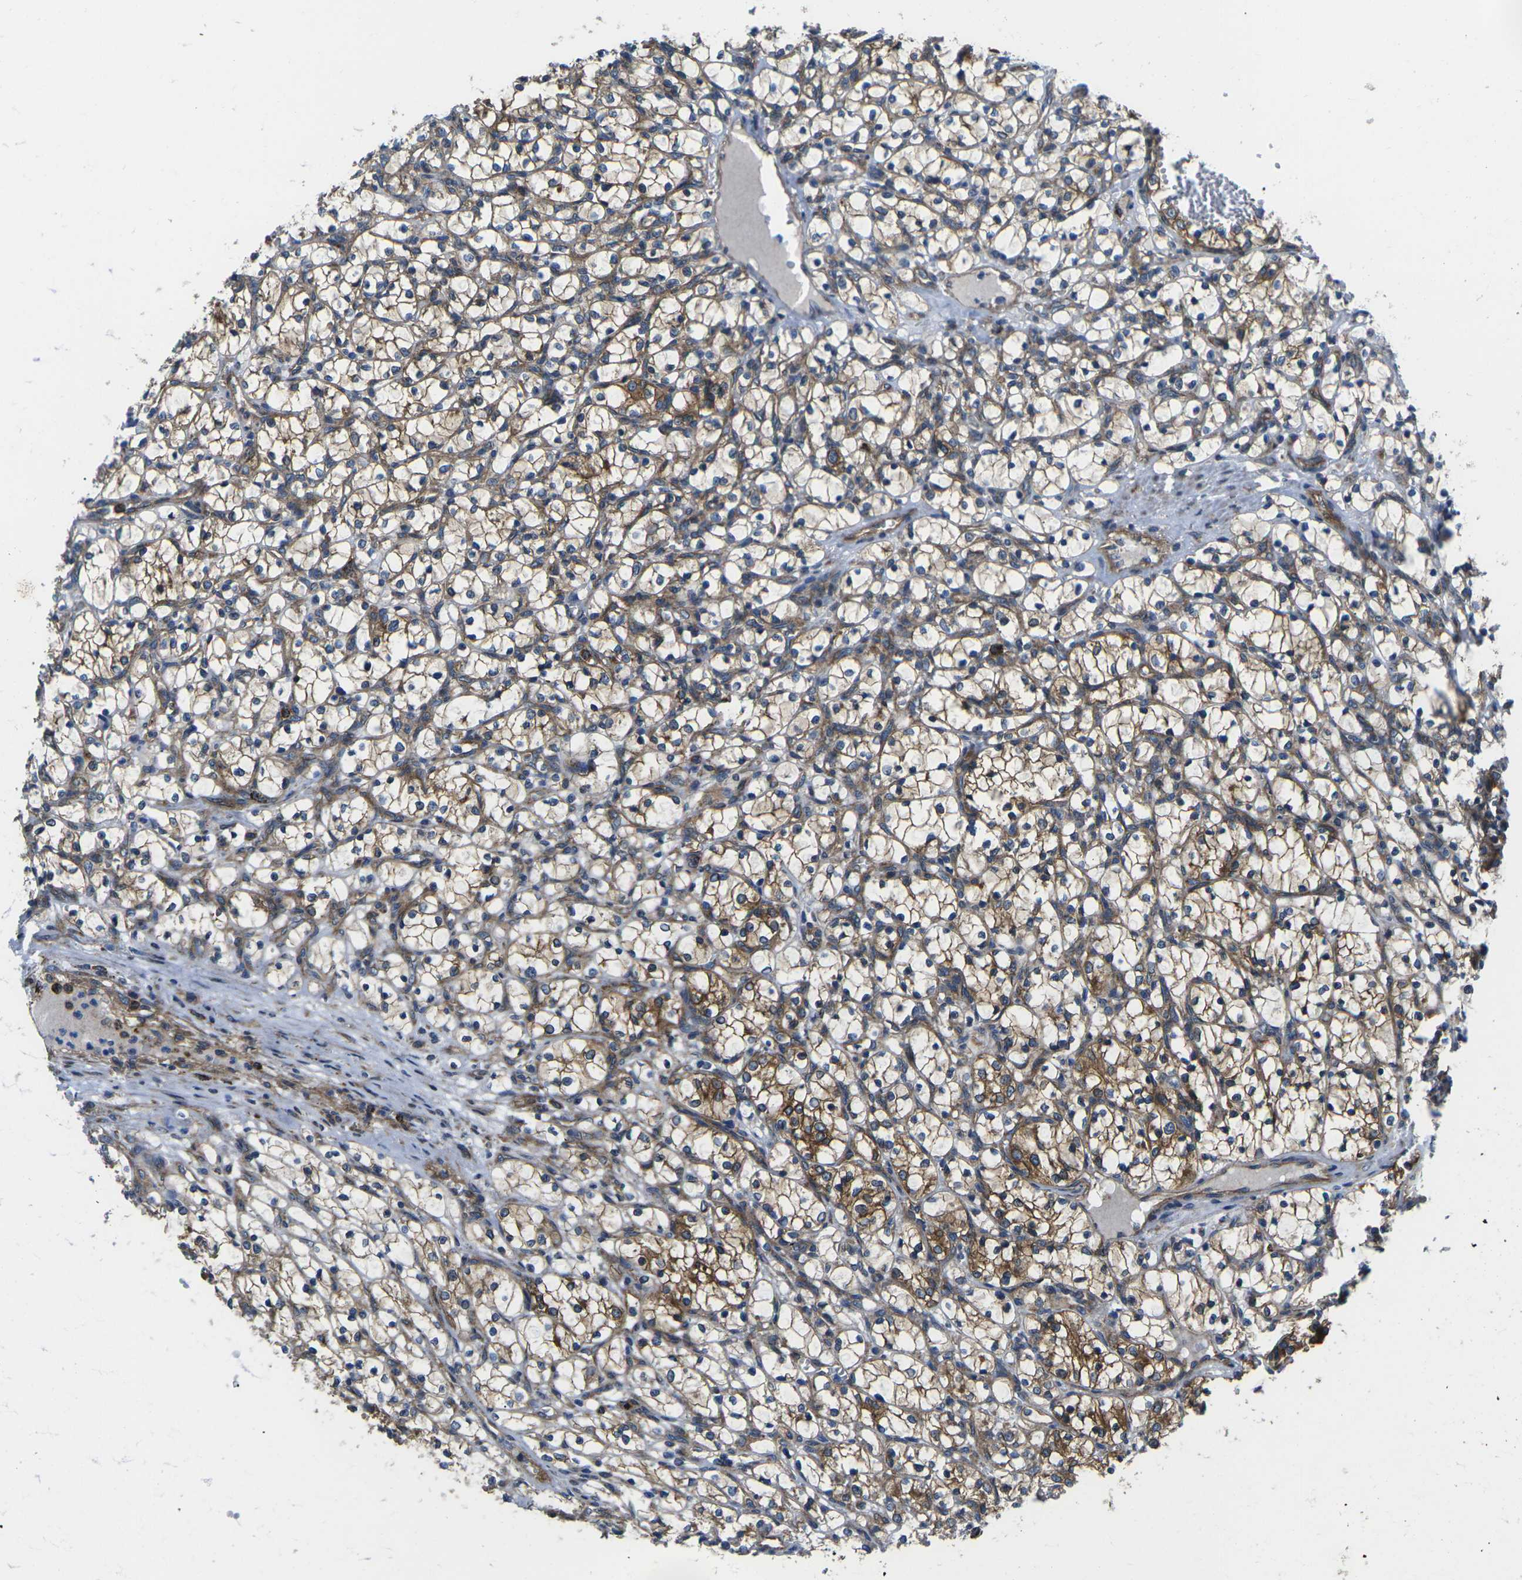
{"staining": {"intensity": "moderate", "quantity": ">75%", "location": "cytoplasmic/membranous"}, "tissue": "renal cancer", "cell_type": "Tumor cells", "image_type": "cancer", "snomed": [{"axis": "morphology", "description": "Adenocarcinoma, NOS"}, {"axis": "topography", "description": "Kidney"}], "caption": "Brown immunohistochemical staining in human renal cancer displays moderate cytoplasmic/membranous expression in about >75% of tumor cells. The protein of interest is stained brown, and the nuclei are stained in blue (DAB (3,3'-diaminobenzidine) IHC with brightfield microscopy, high magnification).", "gene": "DLG1", "patient": {"sex": "female", "age": 69}}